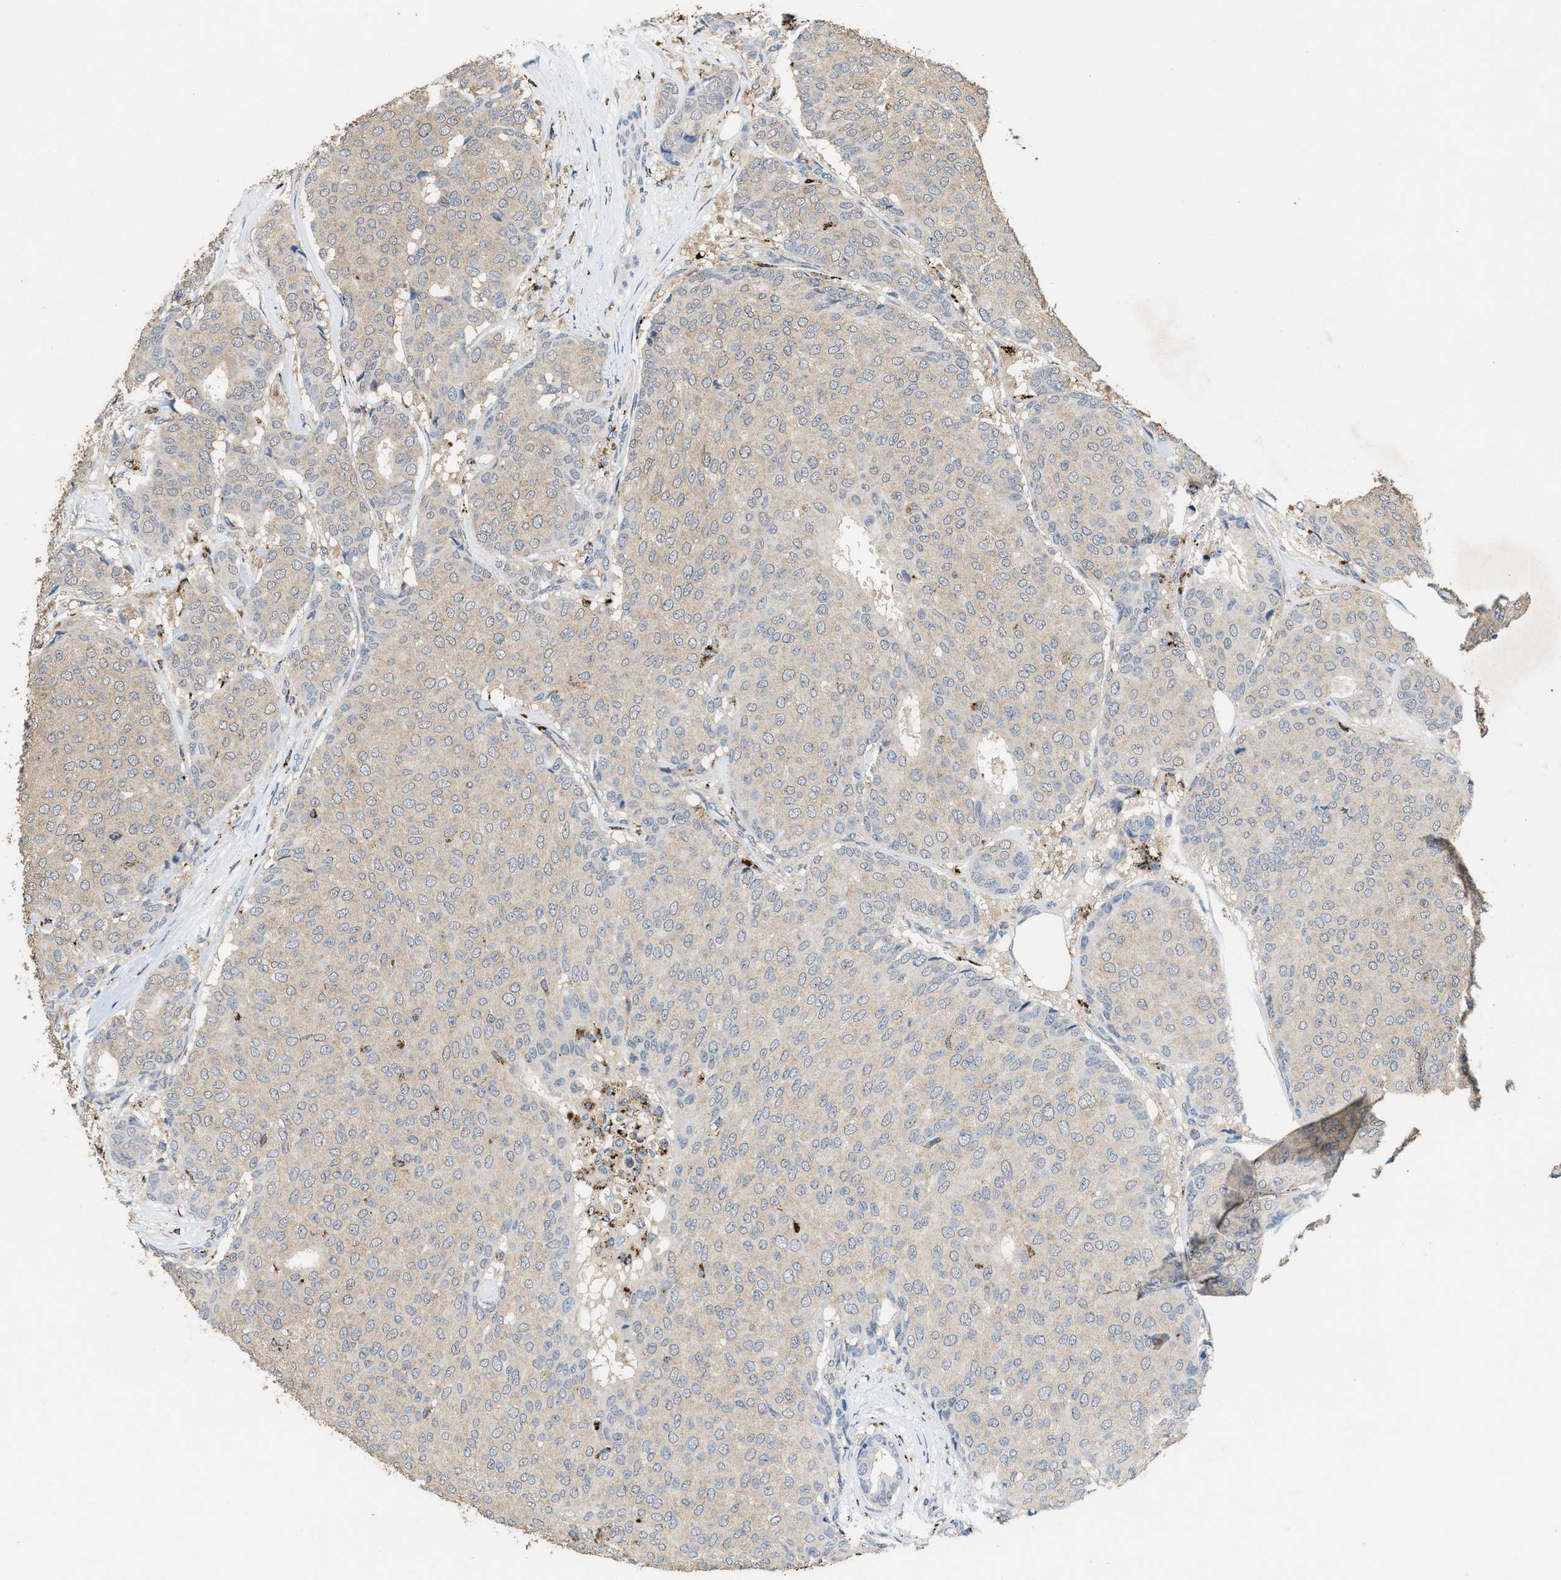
{"staining": {"intensity": "weak", "quantity": ">75%", "location": "cytoplasmic/membranous"}, "tissue": "breast cancer", "cell_type": "Tumor cells", "image_type": "cancer", "snomed": [{"axis": "morphology", "description": "Duct carcinoma"}, {"axis": "topography", "description": "Breast"}], "caption": "High-magnification brightfield microscopy of breast invasive ductal carcinoma stained with DAB (3,3'-diaminobenzidine) (brown) and counterstained with hematoxylin (blue). tumor cells exhibit weak cytoplasmic/membranous positivity is identified in approximately>75% of cells.", "gene": "BMPR2", "patient": {"sex": "female", "age": 75}}